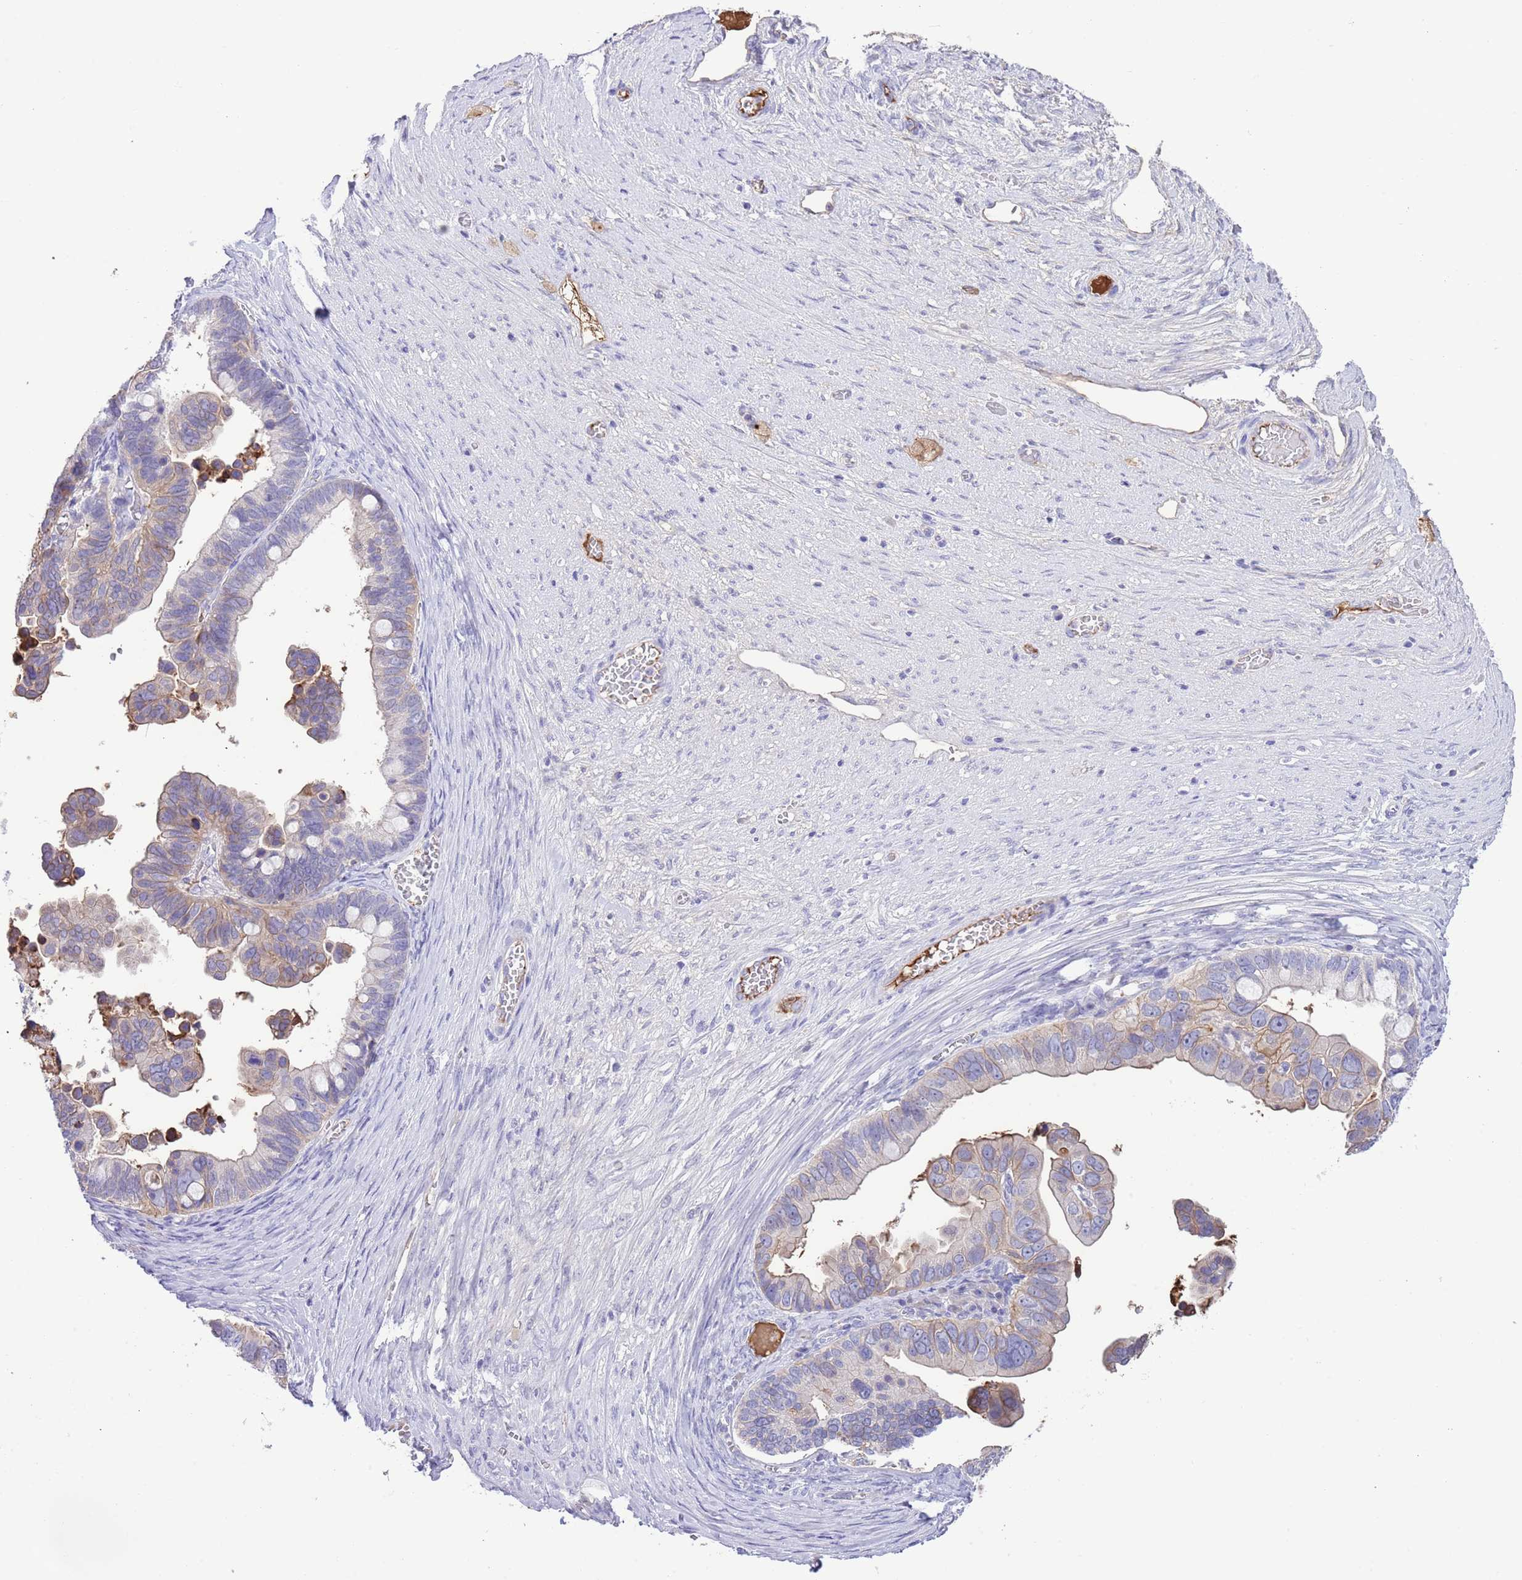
{"staining": {"intensity": "moderate", "quantity": "25%-75%", "location": "cytoplasmic/membranous"}, "tissue": "ovarian cancer", "cell_type": "Tumor cells", "image_type": "cancer", "snomed": [{"axis": "morphology", "description": "Cystadenocarcinoma, serous, NOS"}, {"axis": "topography", "description": "Ovary"}], "caption": "Immunohistochemical staining of human ovarian serous cystadenocarcinoma displays moderate cytoplasmic/membranous protein expression in about 25%-75% of tumor cells.", "gene": "IGF1", "patient": {"sex": "female", "age": 56}}